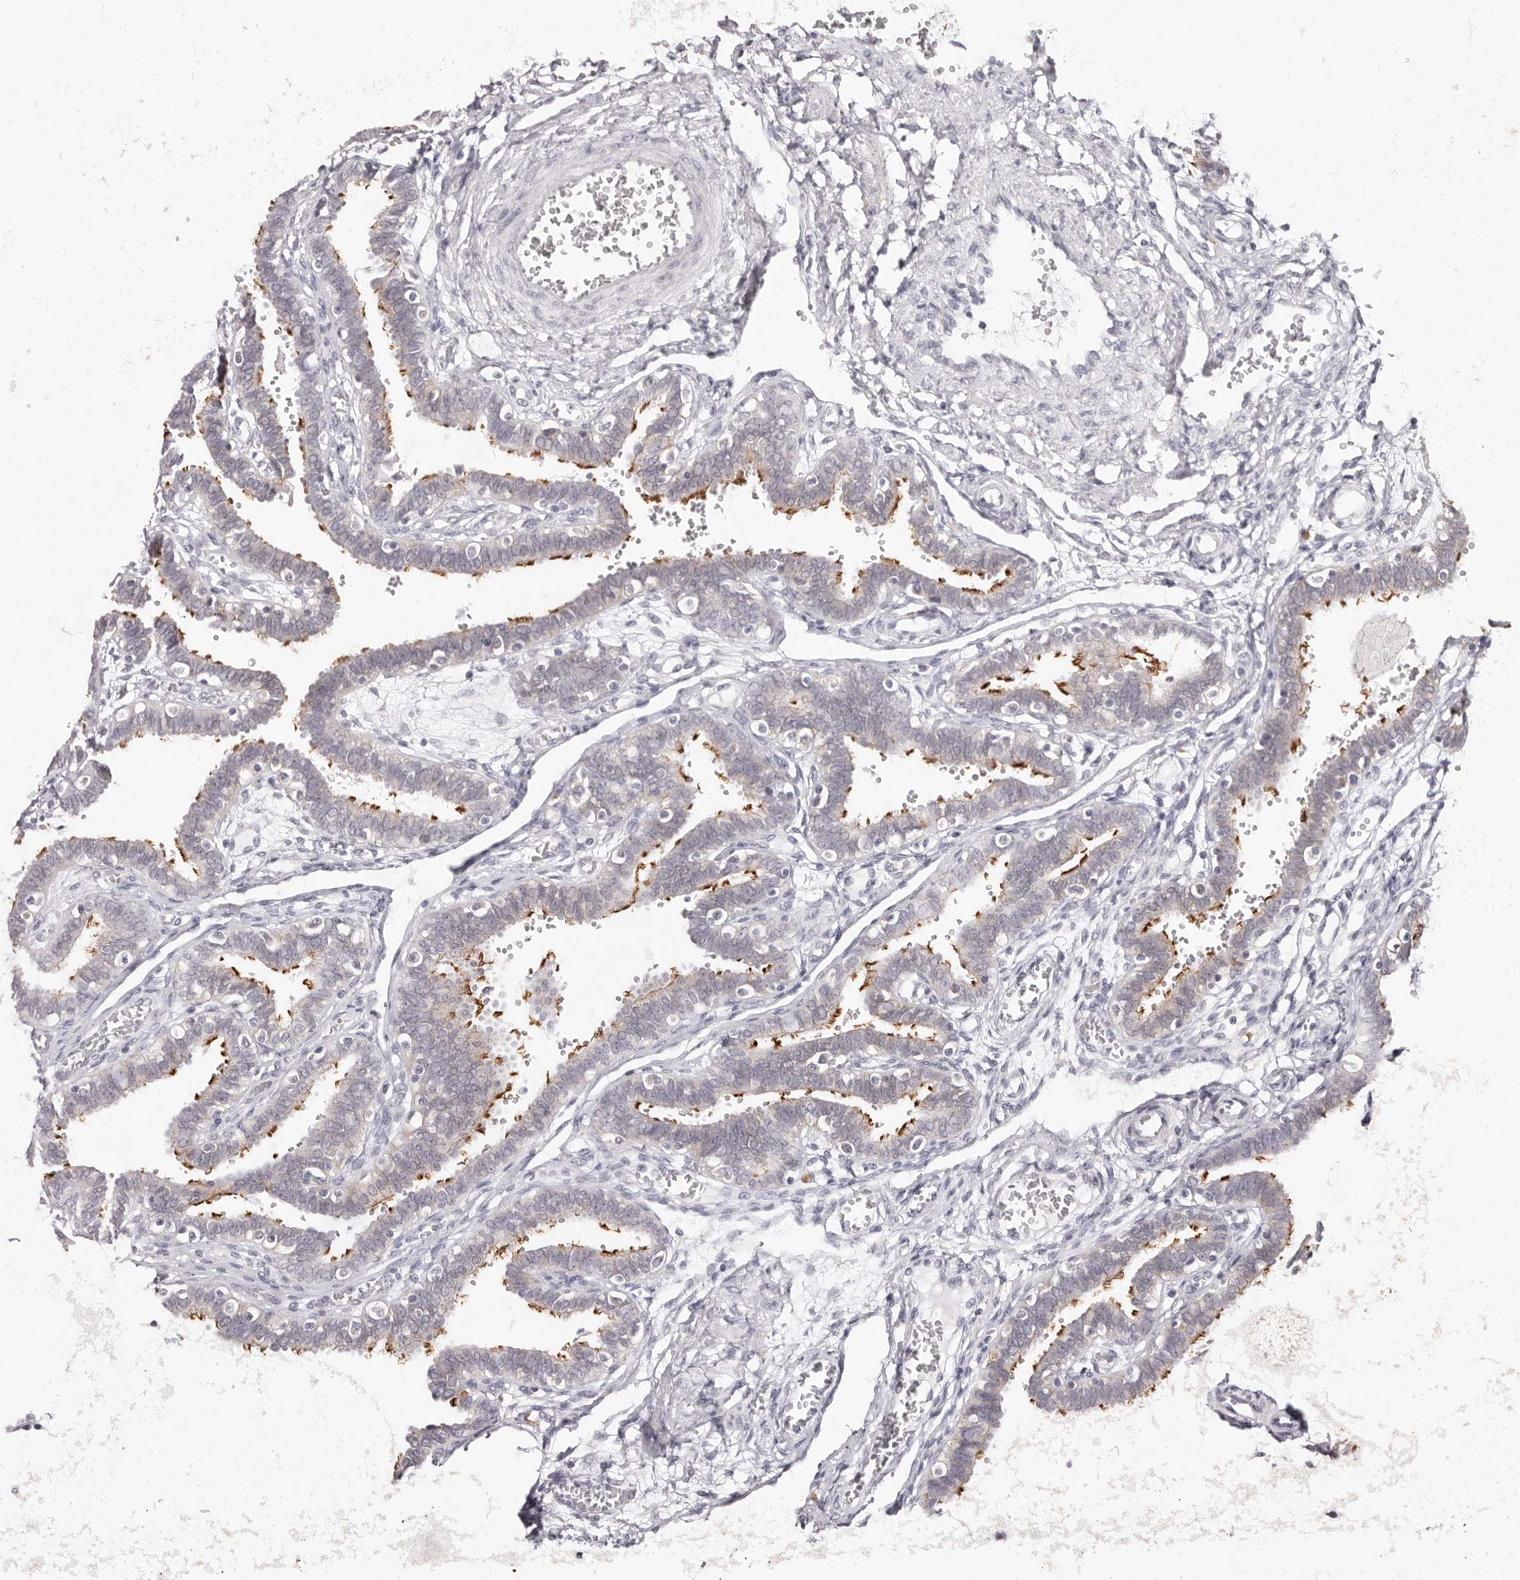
{"staining": {"intensity": "strong", "quantity": "25%-75%", "location": "cytoplasmic/membranous"}, "tissue": "fallopian tube", "cell_type": "Glandular cells", "image_type": "normal", "snomed": [{"axis": "morphology", "description": "Normal tissue, NOS"}, {"axis": "topography", "description": "Fallopian tube"}, {"axis": "topography", "description": "Placenta"}], "caption": "Protein expression analysis of normal human fallopian tube reveals strong cytoplasmic/membranous positivity in approximately 25%-75% of glandular cells.", "gene": "PCDHB6", "patient": {"sex": "female", "age": 32}}